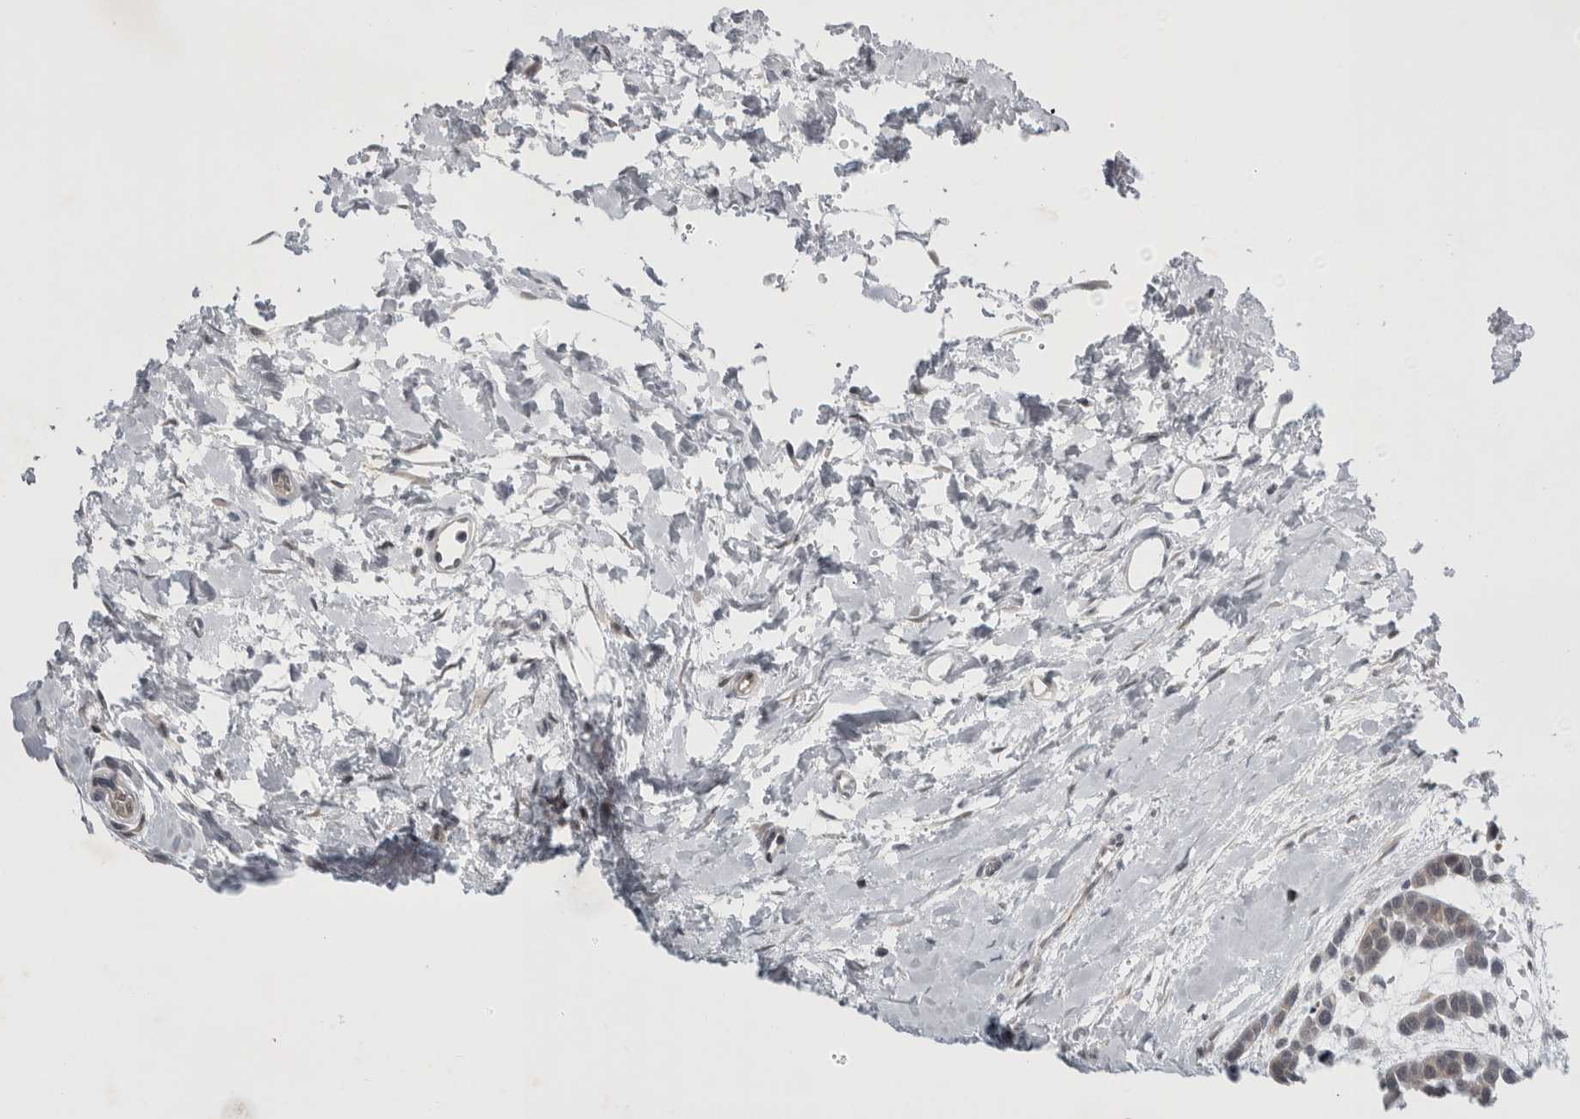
{"staining": {"intensity": "negative", "quantity": "none", "location": "none"}, "tissue": "head and neck cancer", "cell_type": "Tumor cells", "image_type": "cancer", "snomed": [{"axis": "morphology", "description": "Adenocarcinoma, NOS"}, {"axis": "morphology", "description": "Adenoma, NOS"}, {"axis": "topography", "description": "Head-Neck"}], "caption": "Photomicrograph shows no significant protein positivity in tumor cells of adenocarcinoma (head and neck).", "gene": "PSMB2", "patient": {"sex": "female", "age": 55}}